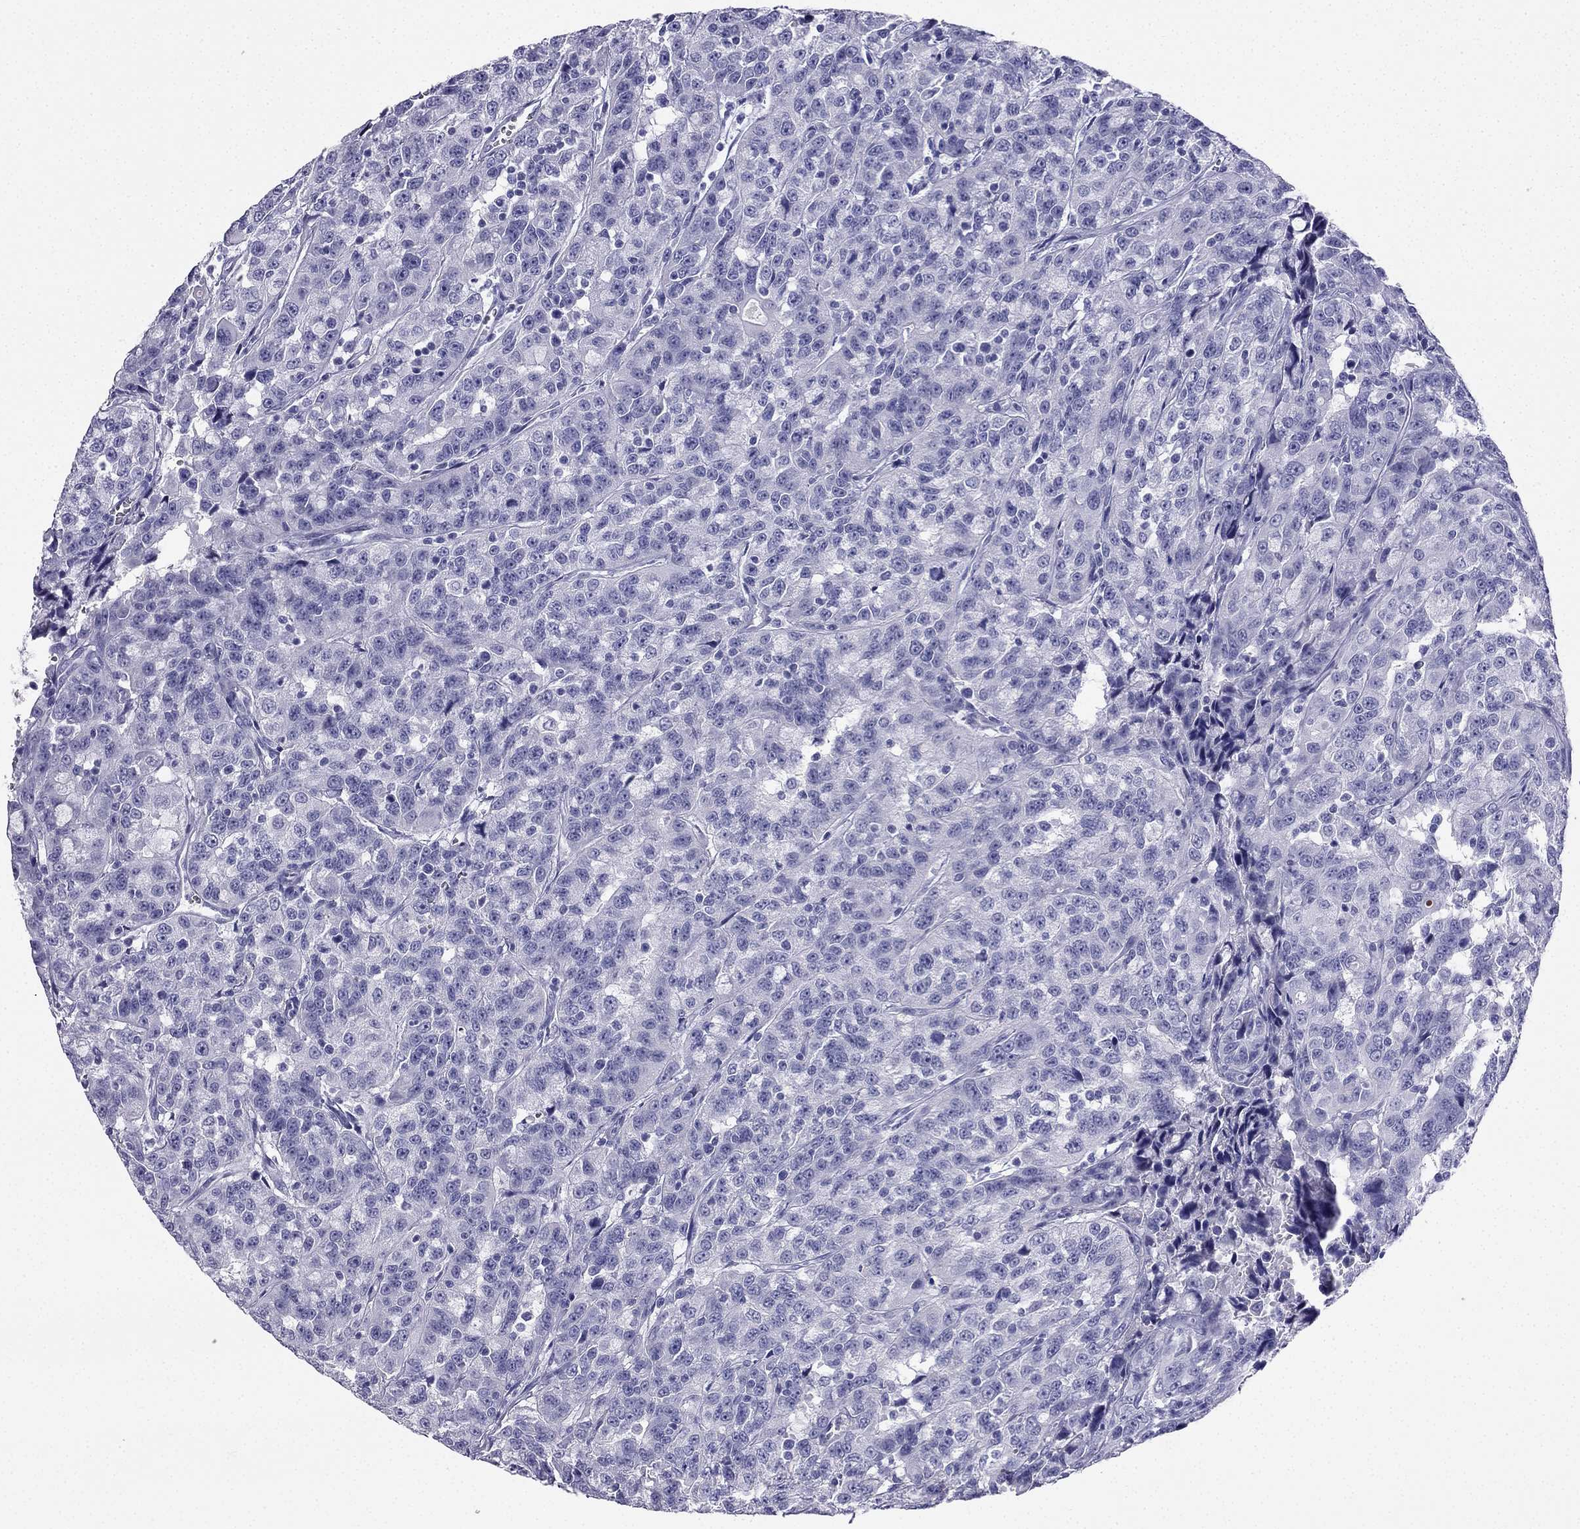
{"staining": {"intensity": "negative", "quantity": "none", "location": "none"}, "tissue": "urothelial cancer", "cell_type": "Tumor cells", "image_type": "cancer", "snomed": [{"axis": "morphology", "description": "Urothelial carcinoma, NOS"}, {"axis": "morphology", "description": "Urothelial carcinoma, High grade"}, {"axis": "topography", "description": "Urinary bladder"}], "caption": "A high-resolution micrograph shows immunohistochemistry (IHC) staining of transitional cell carcinoma, which exhibits no significant positivity in tumor cells.", "gene": "SLC18A2", "patient": {"sex": "female", "age": 73}}